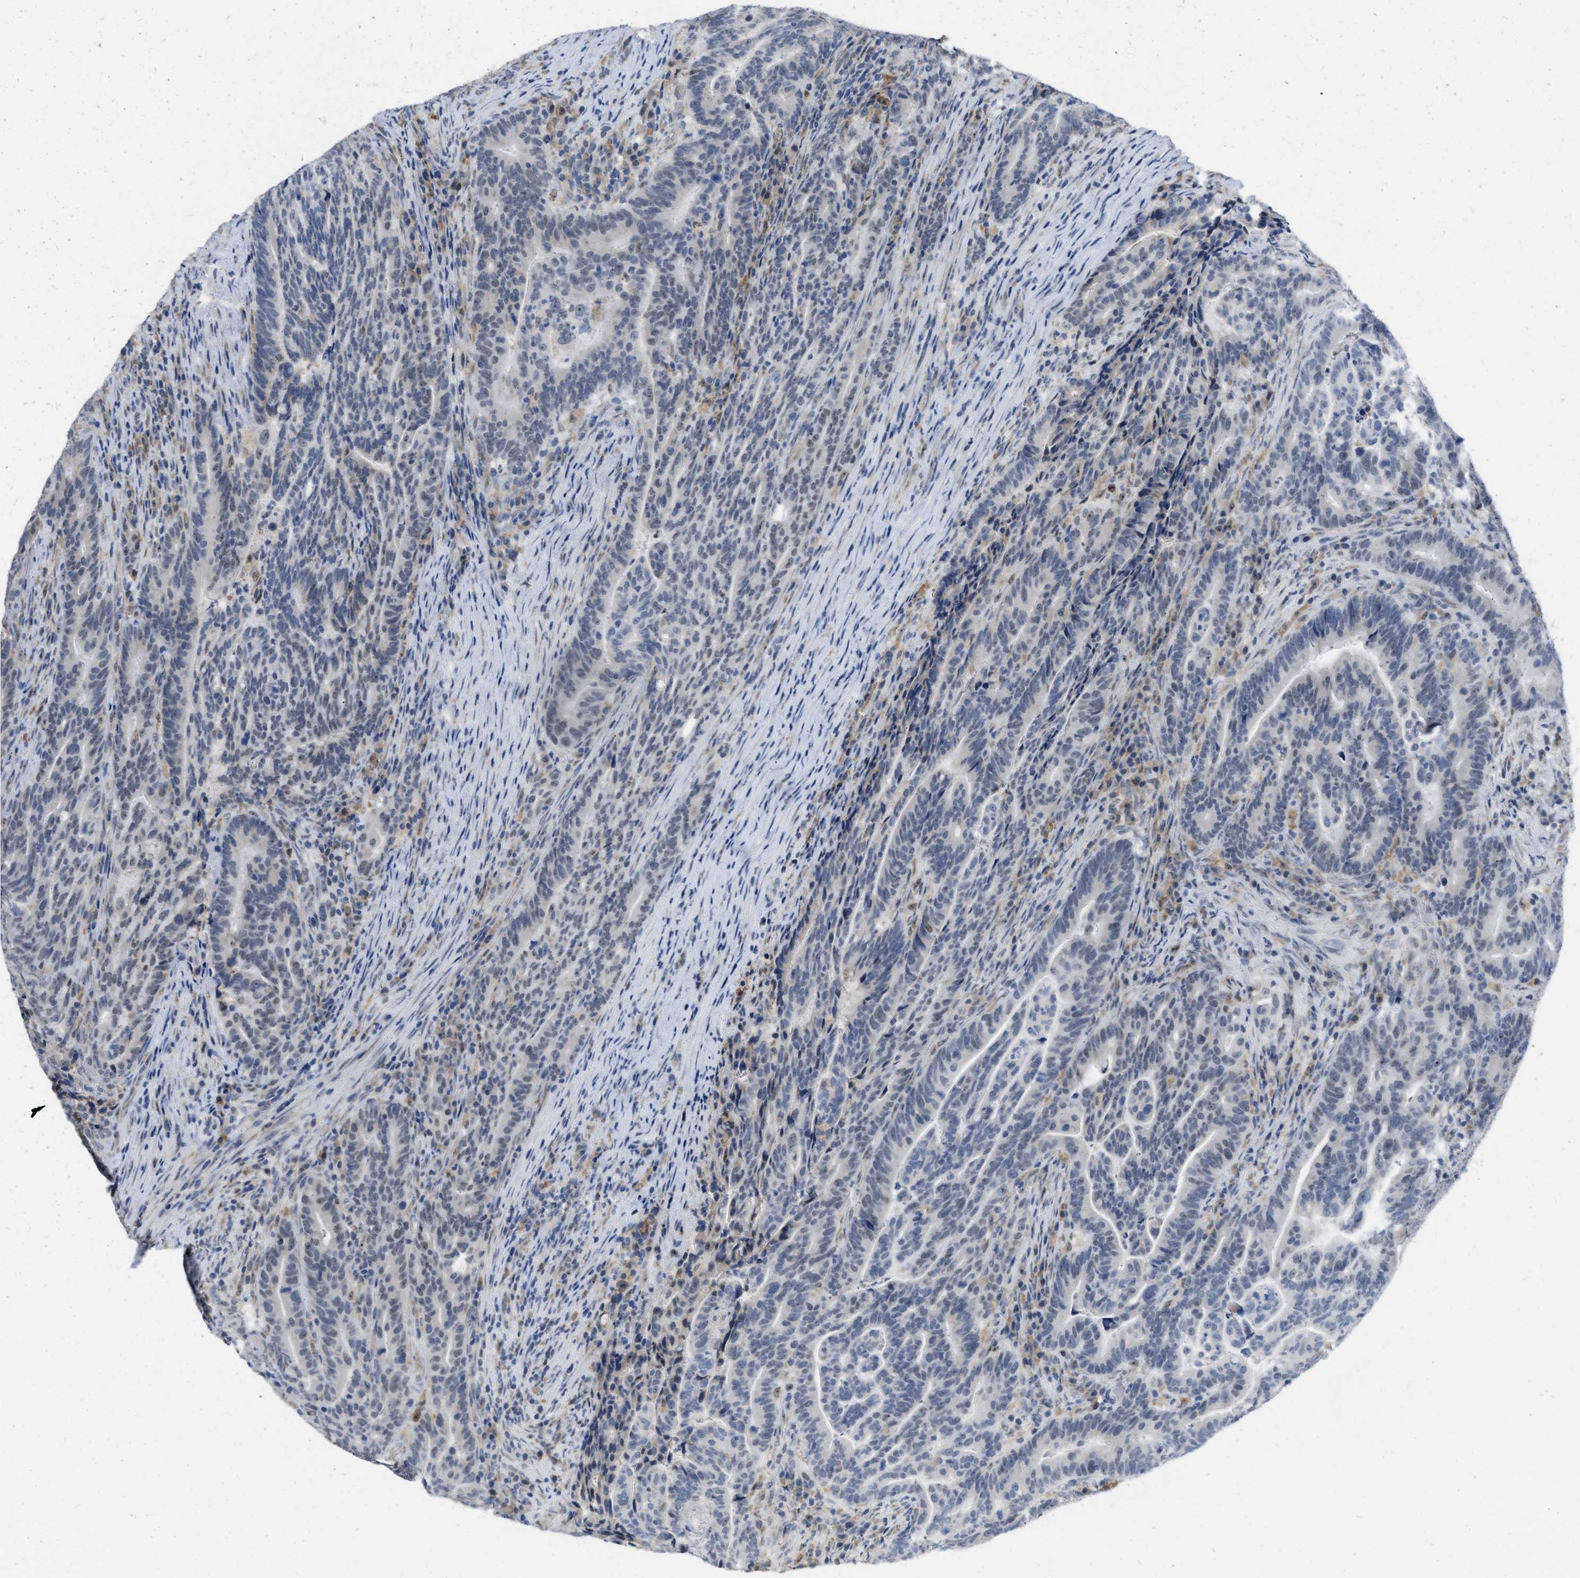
{"staining": {"intensity": "negative", "quantity": "none", "location": "none"}, "tissue": "colorectal cancer", "cell_type": "Tumor cells", "image_type": "cancer", "snomed": [{"axis": "morphology", "description": "Adenocarcinoma, NOS"}, {"axis": "topography", "description": "Colon"}], "caption": "IHC photomicrograph of colorectal cancer (adenocarcinoma) stained for a protein (brown), which reveals no positivity in tumor cells. Brightfield microscopy of immunohistochemistry (IHC) stained with DAB (3,3'-diaminobenzidine) (brown) and hematoxylin (blue), captured at high magnification.", "gene": "ELAC2", "patient": {"sex": "female", "age": 66}}